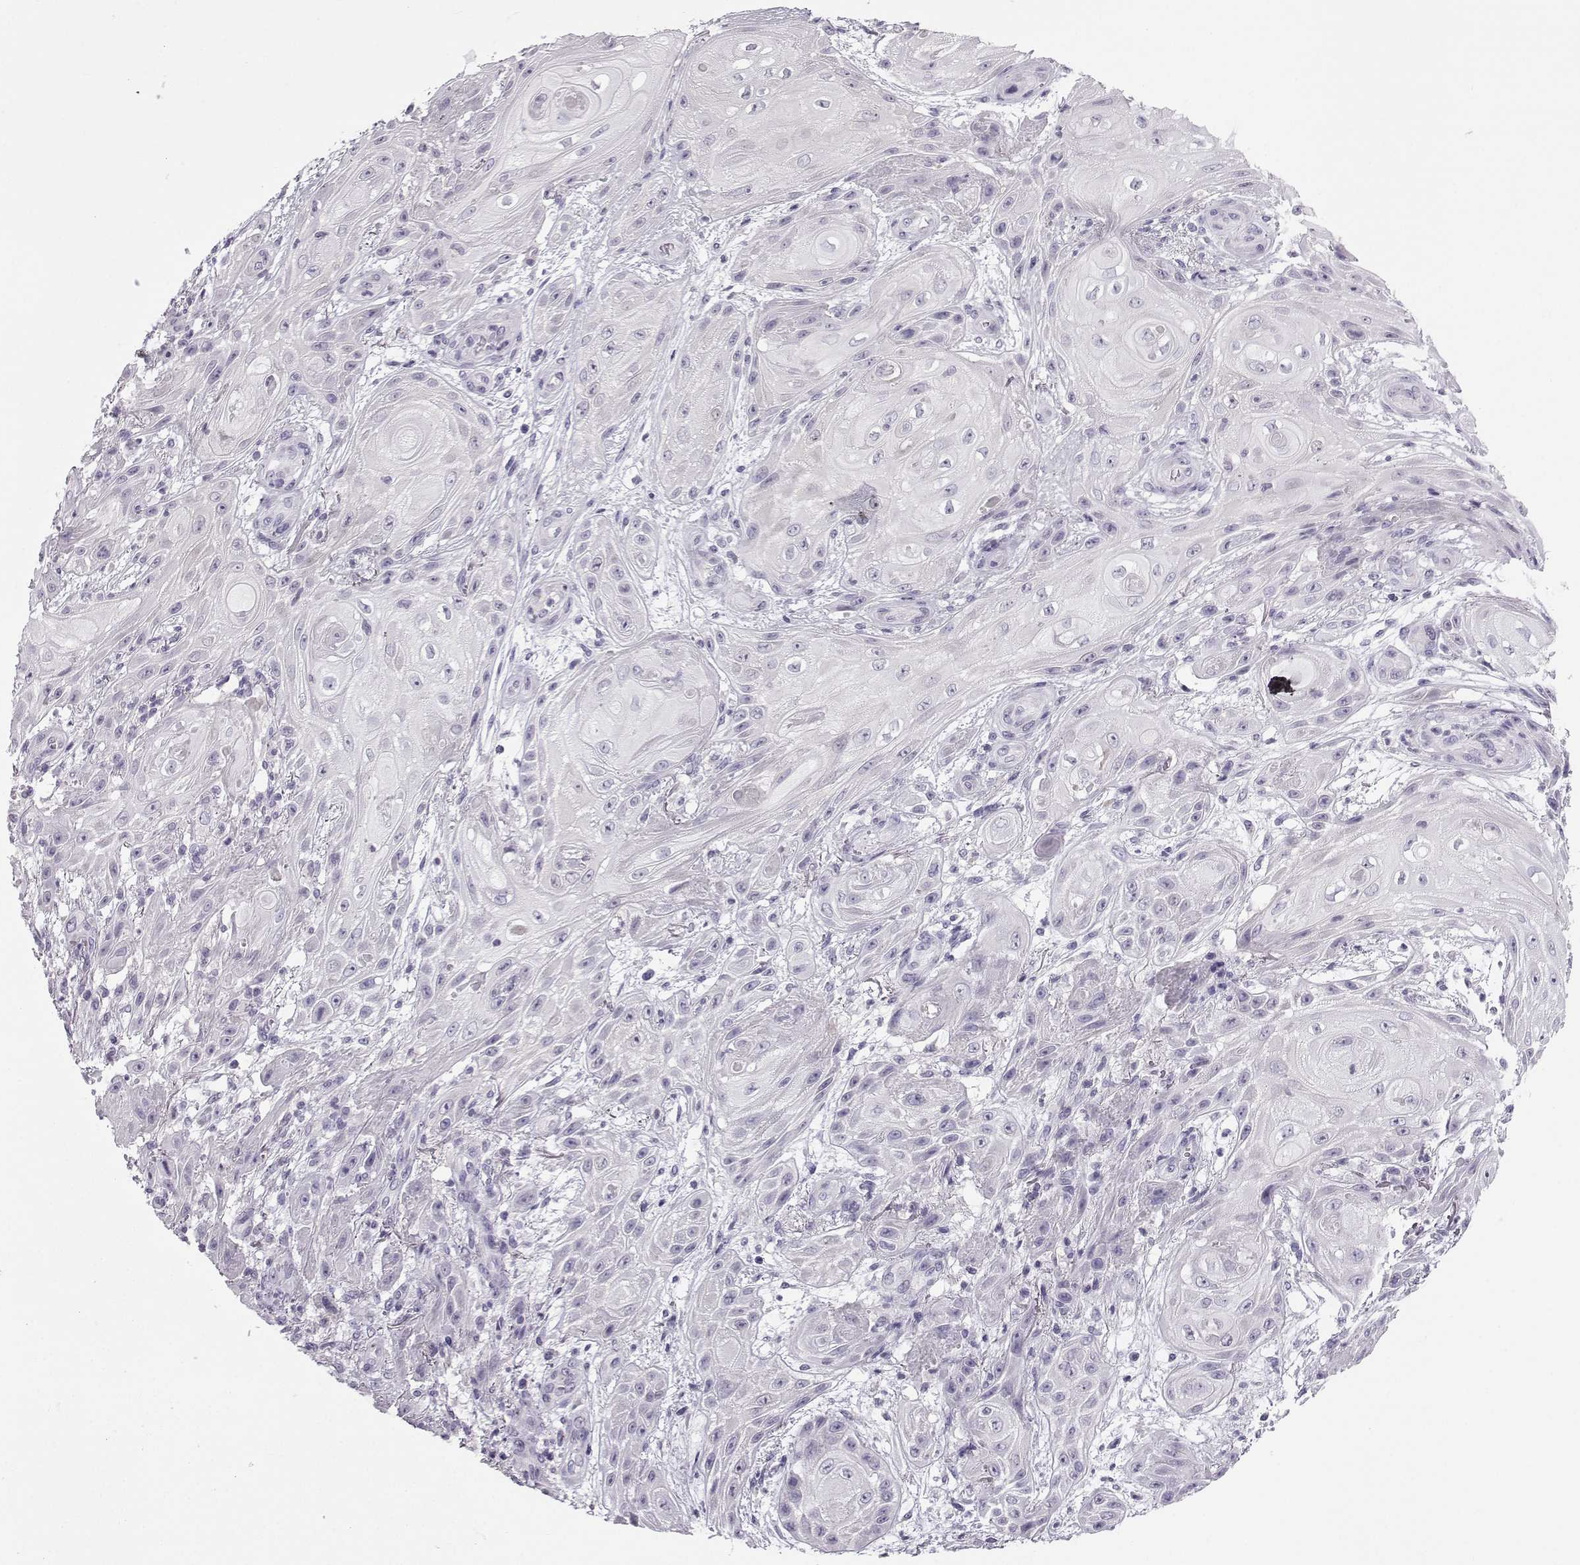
{"staining": {"intensity": "negative", "quantity": "none", "location": "none"}, "tissue": "skin cancer", "cell_type": "Tumor cells", "image_type": "cancer", "snomed": [{"axis": "morphology", "description": "Squamous cell carcinoma, NOS"}, {"axis": "topography", "description": "Skin"}], "caption": "IHC of skin squamous cell carcinoma reveals no positivity in tumor cells.", "gene": "ZBTB8B", "patient": {"sex": "male", "age": 62}}